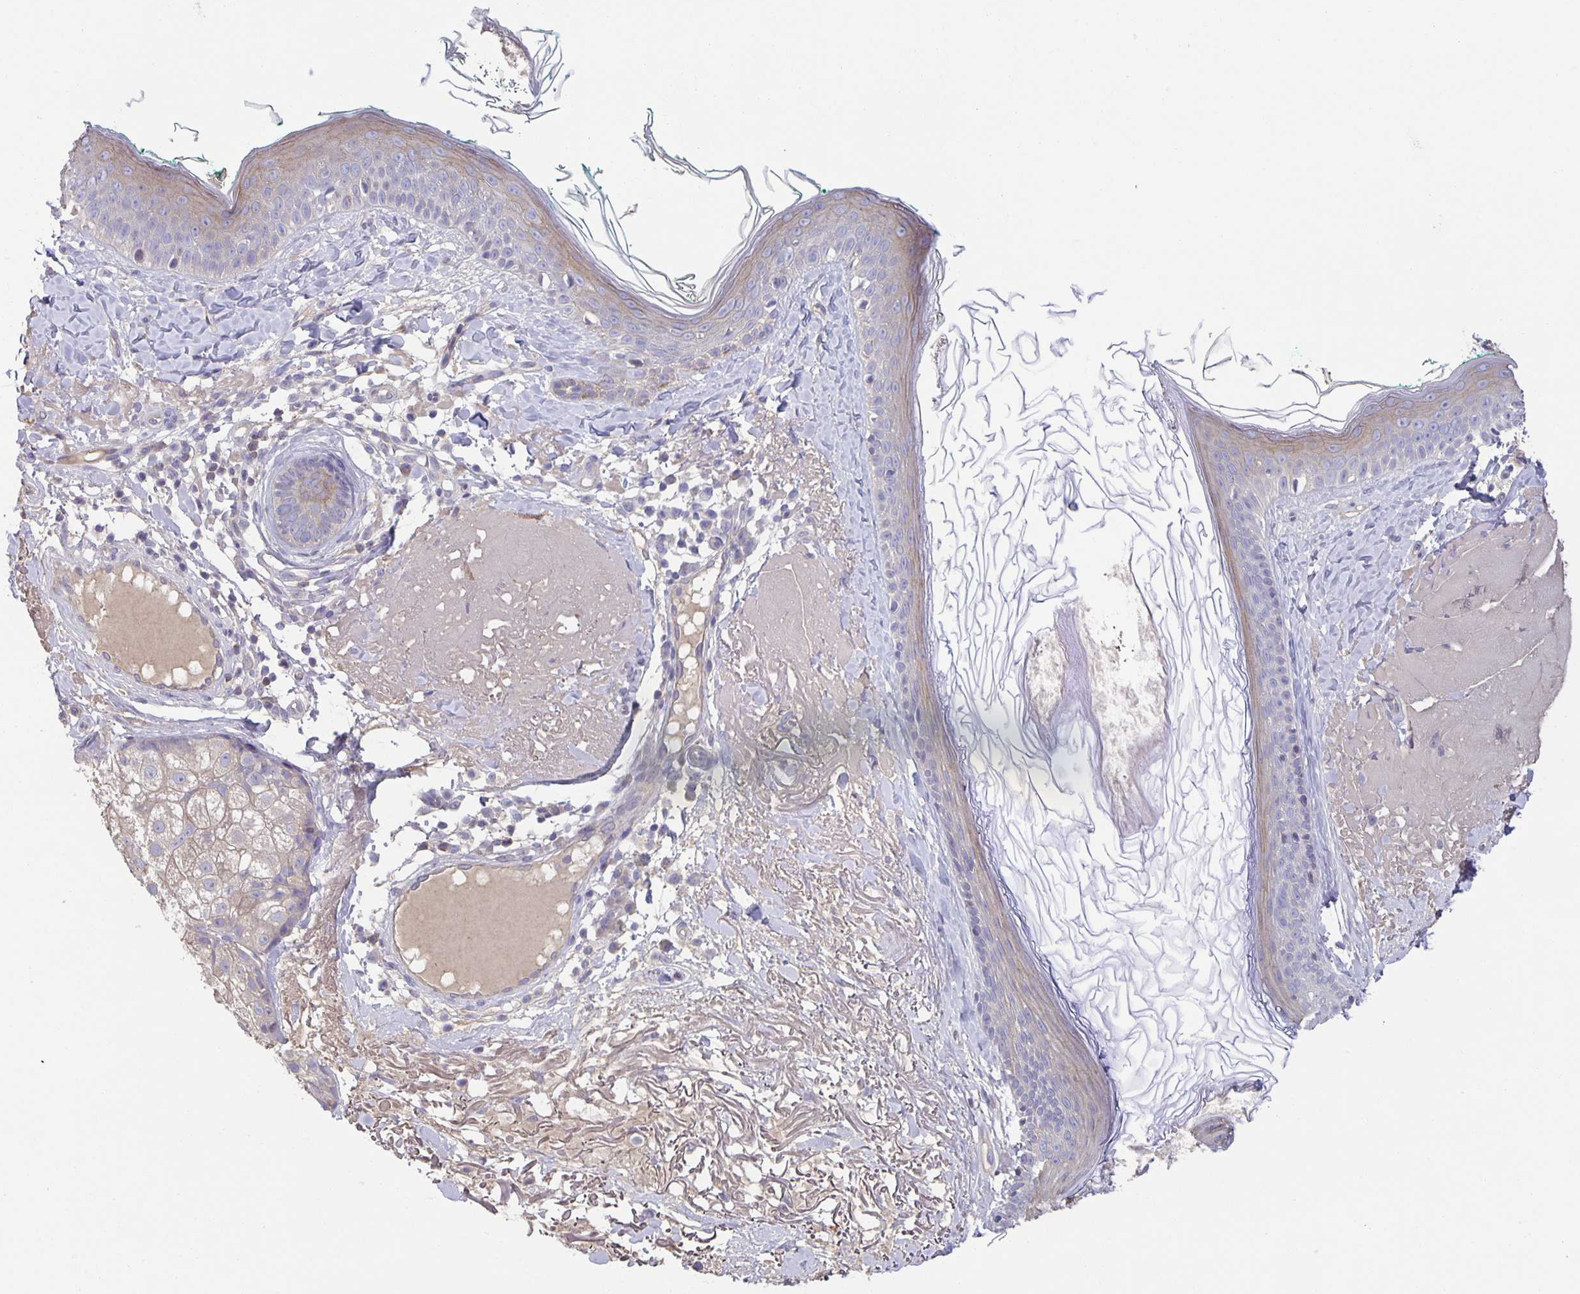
{"staining": {"intensity": "negative", "quantity": "none", "location": "none"}, "tissue": "skin", "cell_type": "Fibroblasts", "image_type": "normal", "snomed": [{"axis": "morphology", "description": "Normal tissue, NOS"}, {"axis": "topography", "description": "Skin"}], "caption": "An IHC micrograph of normal skin is shown. There is no staining in fibroblasts of skin. (DAB IHC with hematoxylin counter stain).", "gene": "PTPN3", "patient": {"sex": "male", "age": 73}}